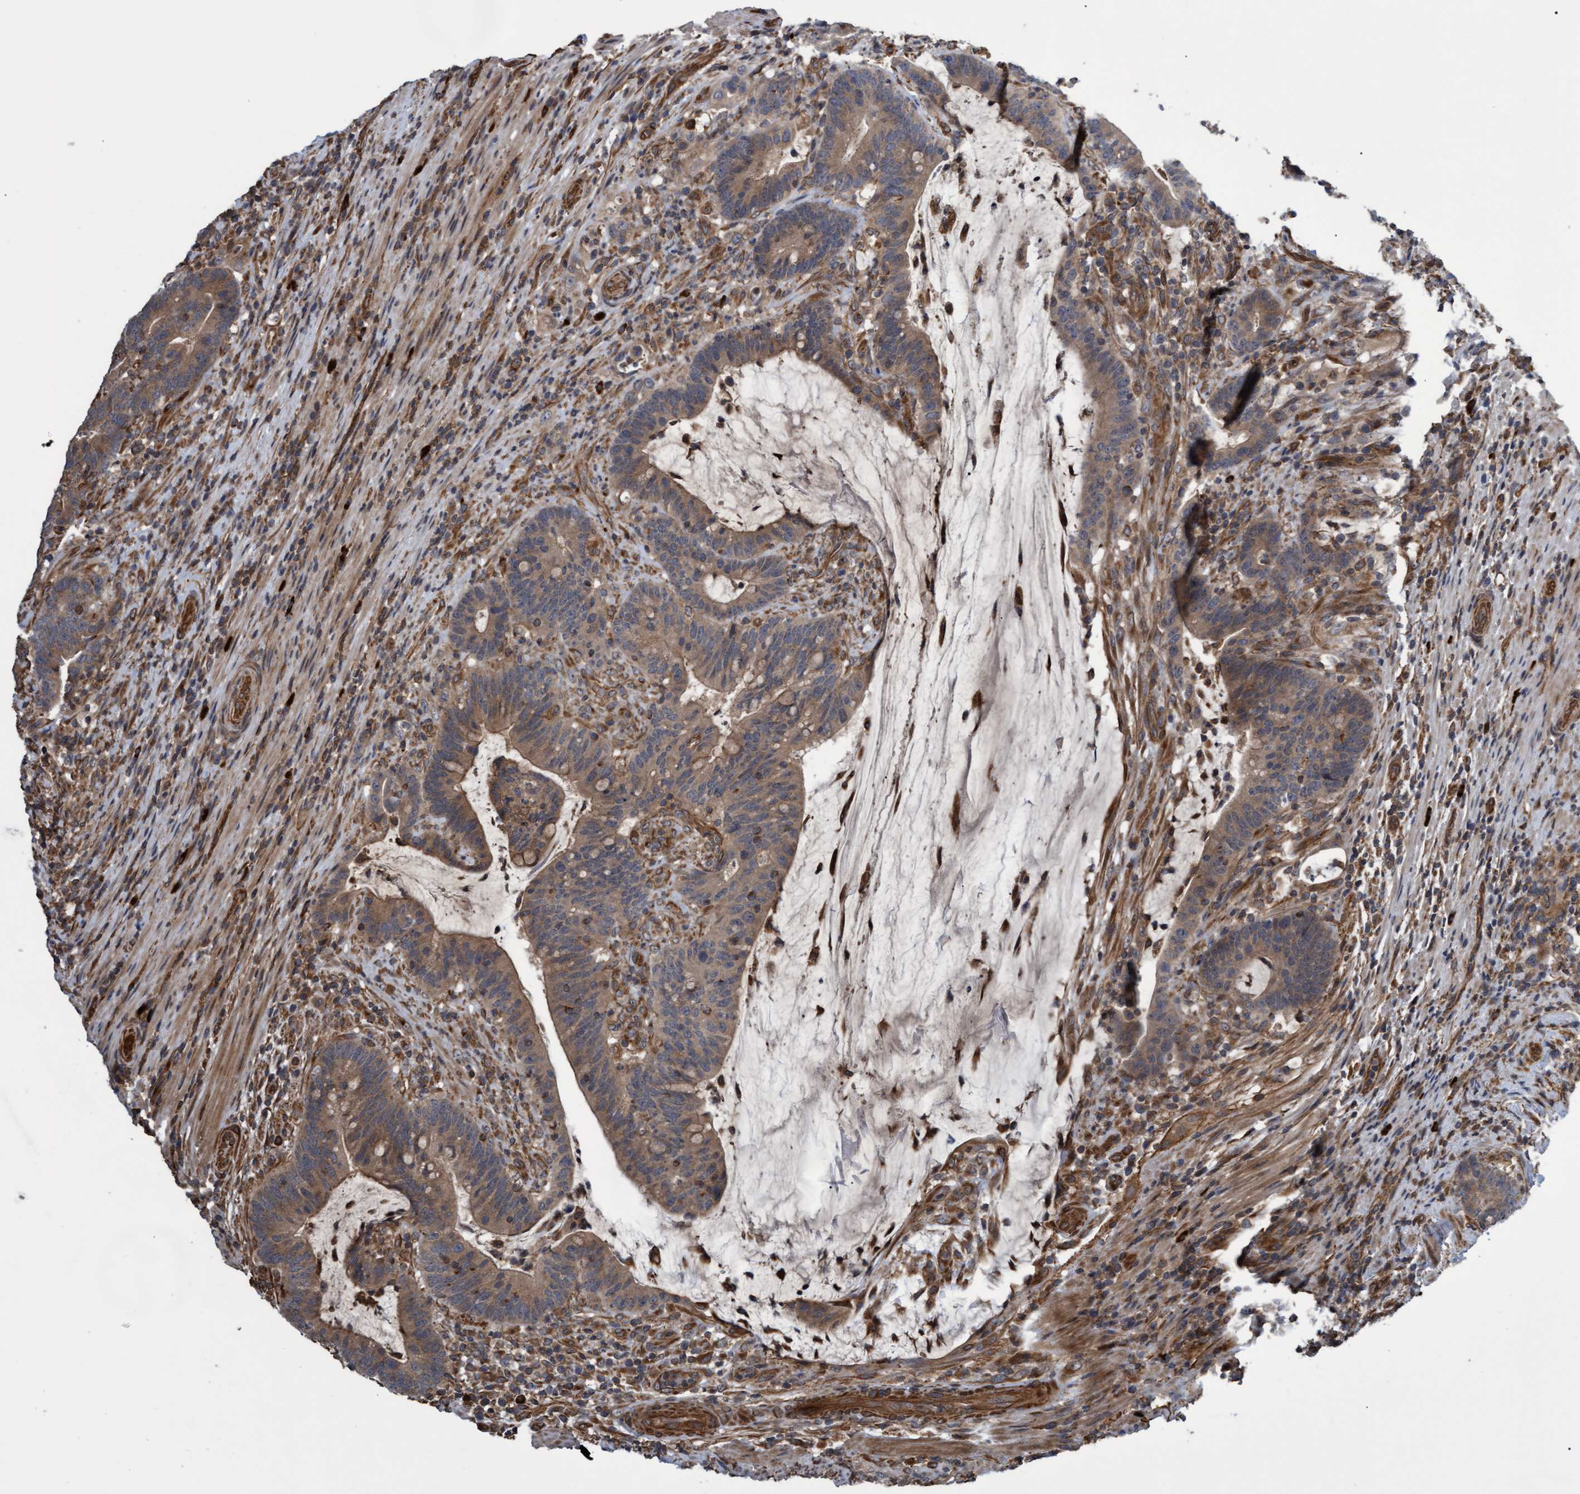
{"staining": {"intensity": "moderate", "quantity": "25%-75%", "location": "cytoplasmic/membranous"}, "tissue": "colorectal cancer", "cell_type": "Tumor cells", "image_type": "cancer", "snomed": [{"axis": "morphology", "description": "Adenocarcinoma, NOS"}, {"axis": "topography", "description": "Colon"}], "caption": "Colorectal cancer was stained to show a protein in brown. There is medium levels of moderate cytoplasmic/membranous staining in about 25%-75% of tumor cells. (DAB (3,3'-diaminobenzidine) IHC, brown staining for protein, blue staining for nuclei).", "gene": "TNFRSF10B", "patient": {"sex": "female", "age": 66}}